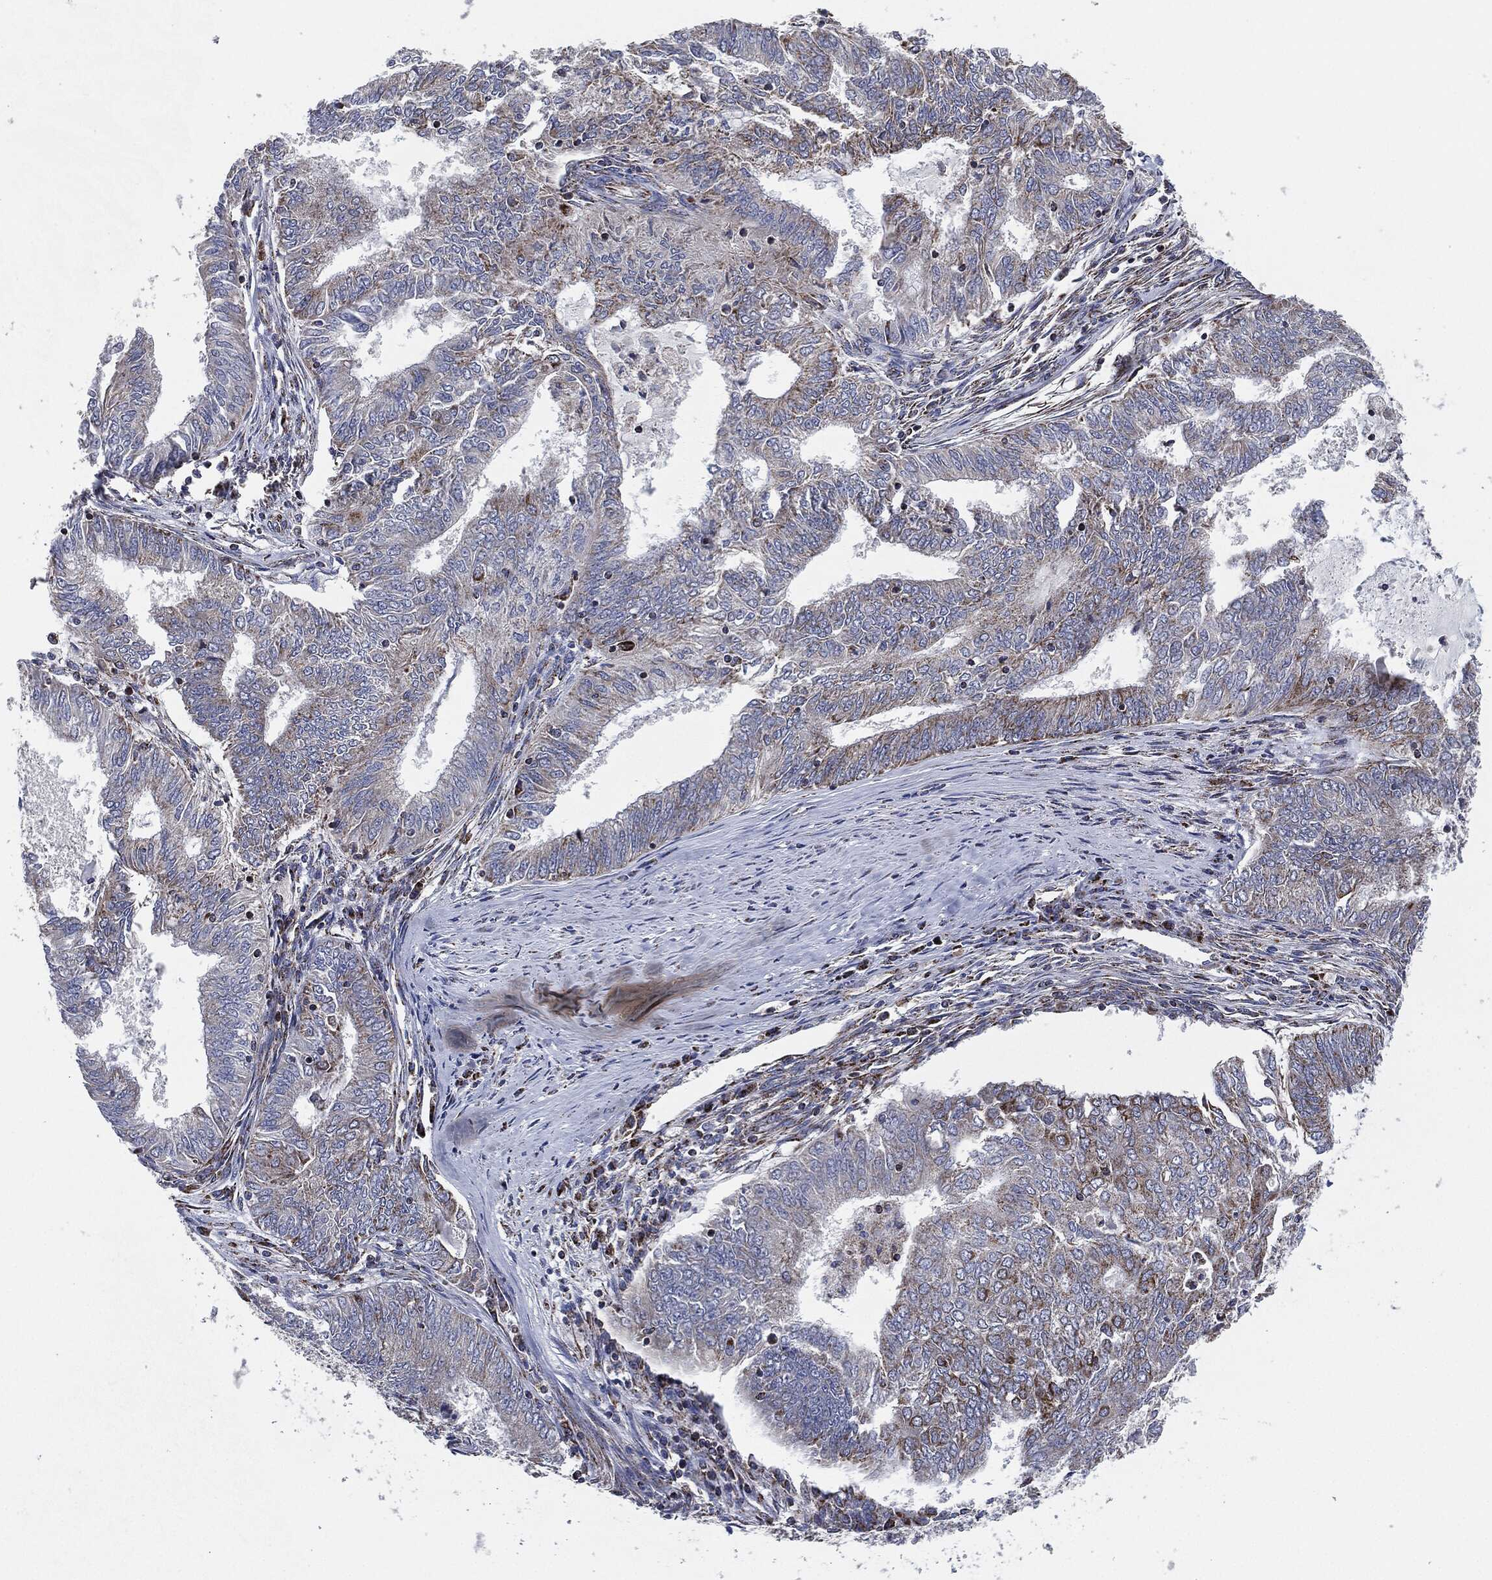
{"staining": {"intensity": "moderate", "quantity": ">75%", "location": "cytoplasmic/membranous"}, "tissue": "endometrial cancer", "cell_type": "Tumor cells", "image_type": "cancer", "snomed": [{"axis": "morphology", "description": "Adenocarcinoma, NOS"}, {"axis": "topography", "description": "Endometrium"}], "caption": "Endometrial cancer (adenocarcinoma) stained for a protein (brown) shows moderate cytoplasmic/membranous positive staining in approximately >75% of tumor cells.", "gene": "NDUFV2", "patient": {"sex": "female", "age": 62}}